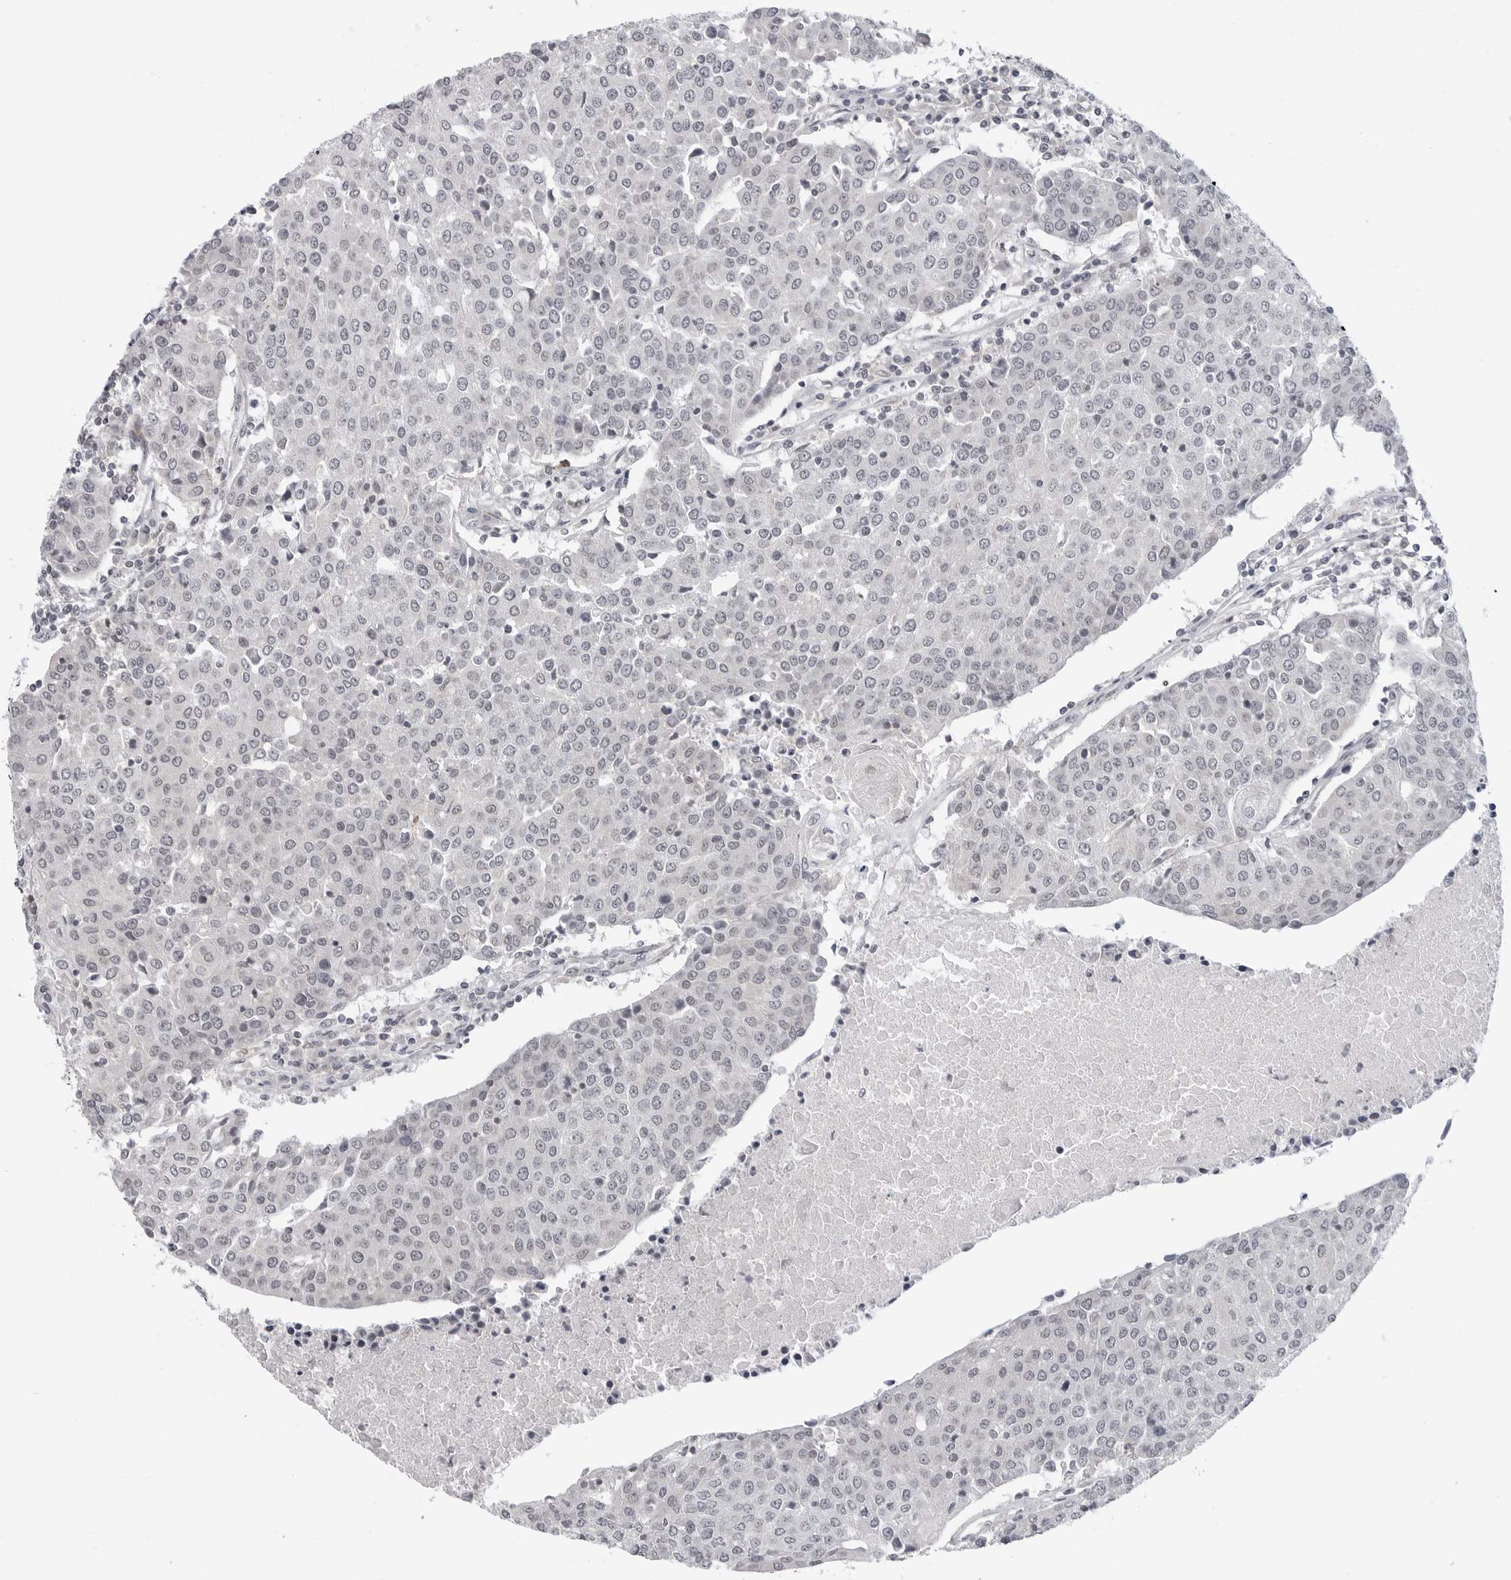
{"staining": {"intensity": "negative", "quantity": "none", "location": "none"}, "tissue": "urothelial cancer", "cell_type": "Tumor cells", "image_type": "cancer", "snomed": [{"axis": "morphology", "description": "Urothelial carcinoma, High grade"}, {"axis": "topography", "description": "Urinary bladder"}], "caption": "Immunohistochemistry (IHC) of urothelial carcinoma (high-grade) shows no staining in tumor cells.", "gene": "ADAMTS5", "patient": {"sex": "female", "age": 85}}